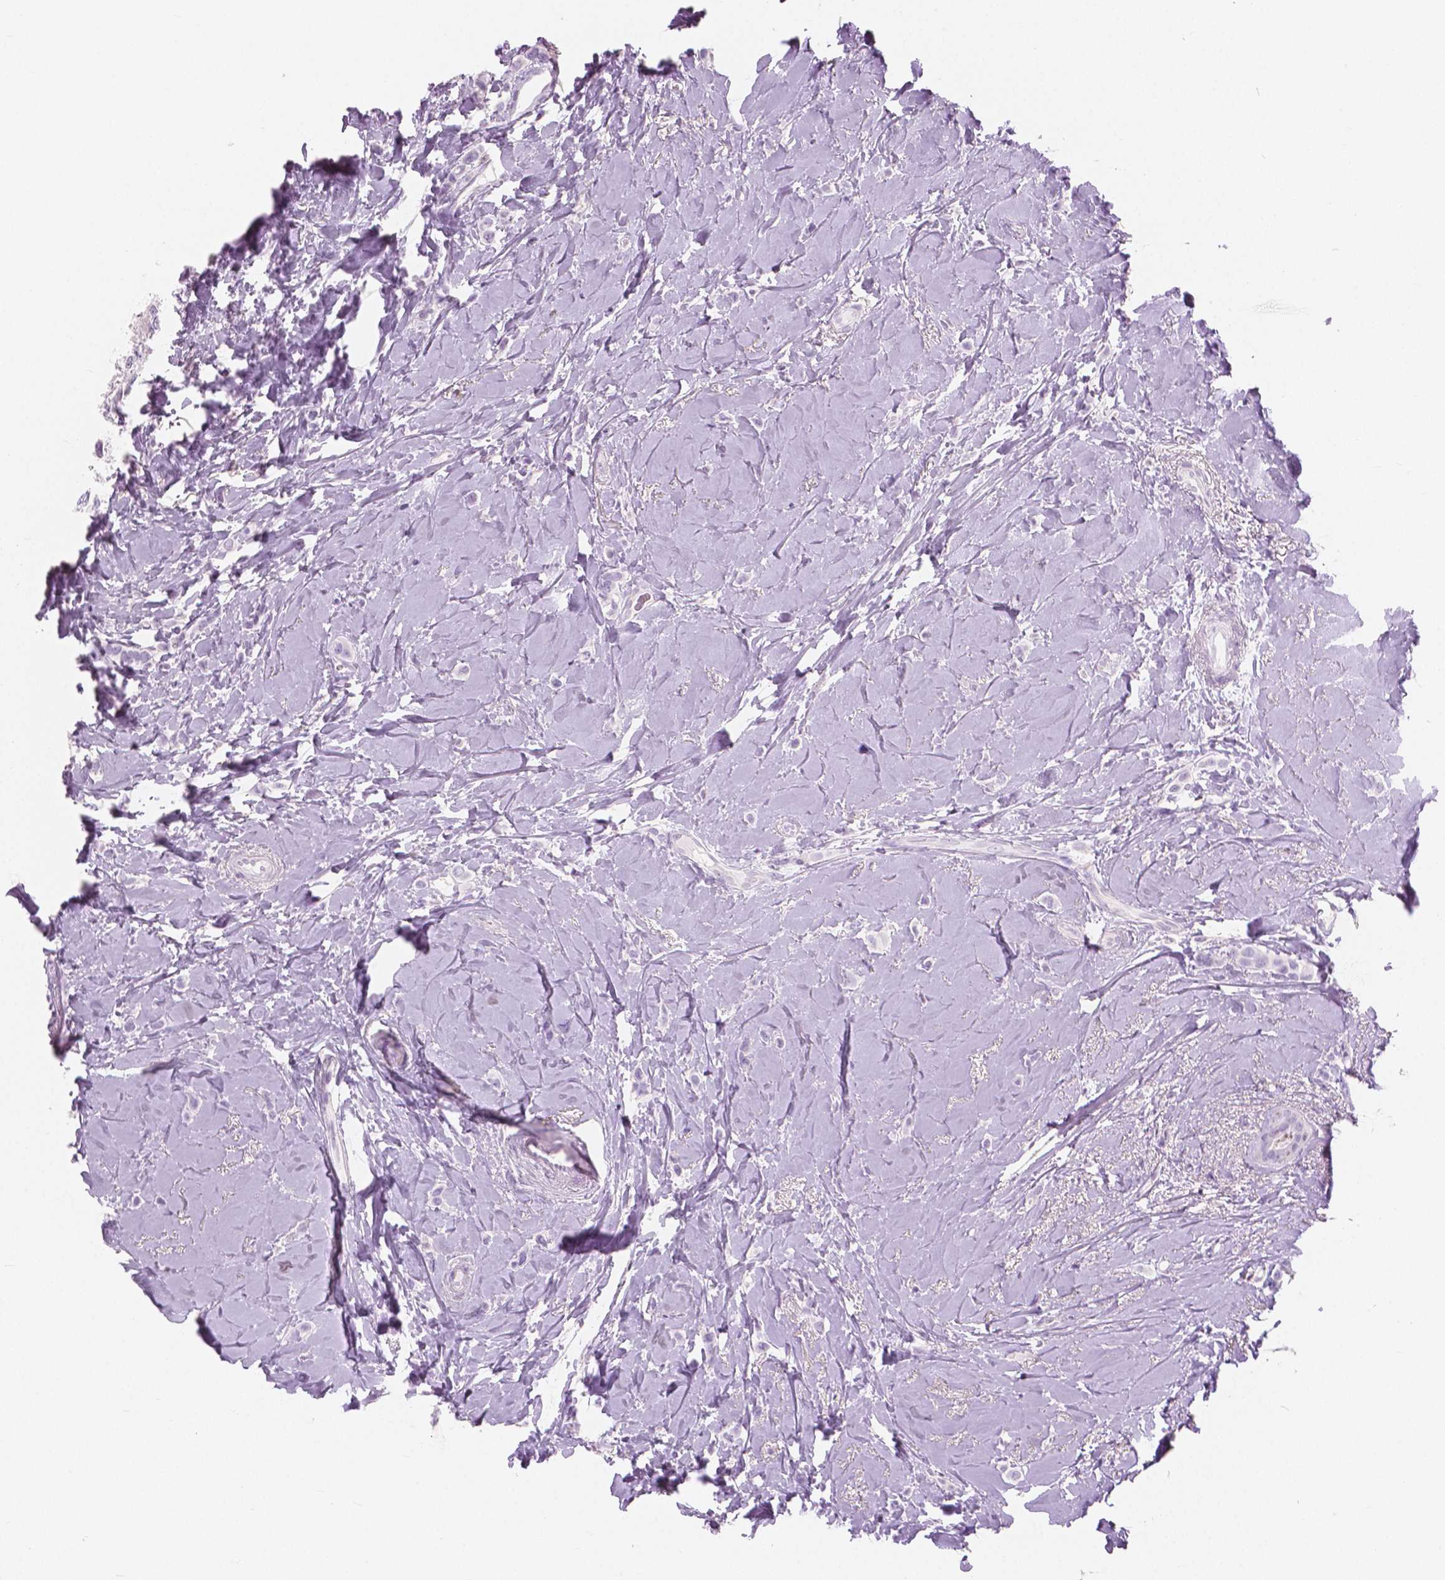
{"staining": {"intensity": "negative", "quantity": "none", "location": "none"}, "tissue": "breast cancer", "cell_type": "Tumor cells", "image_type": "cancer", "snomed": [{"axis": "morphology", "description": "Lobular carcinoma"}, {"axis": "topography", "description": "Breast"}], "caption": "DAB immunohistochemical staining of breast cancer (lobular carcinoma) exhibits no significant expression in tumor cells.", "gene": "GALM", "patient": {"sex": "female", "age": 66}}